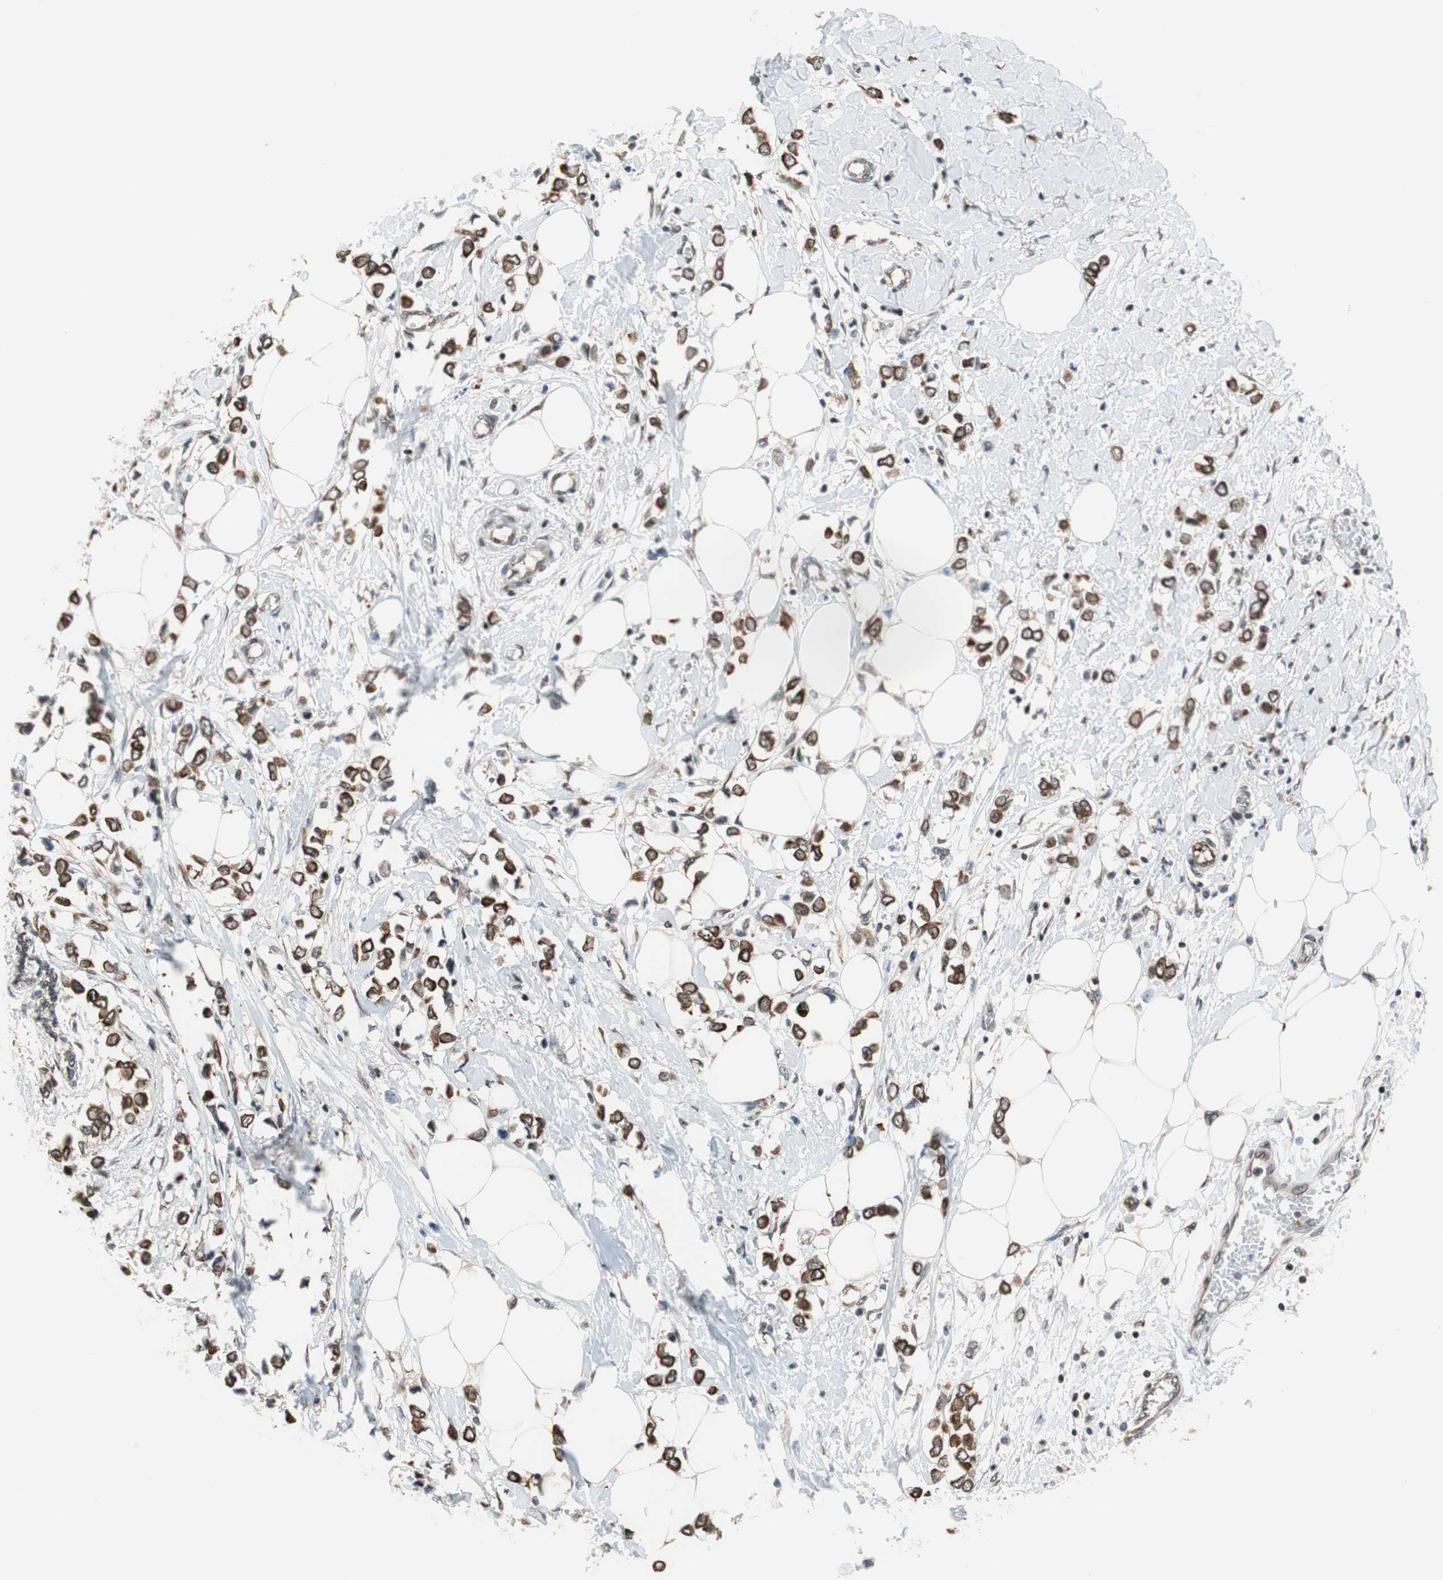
{"staining": {"intensity": "strong", "quantity": ">75%", "location": "cytoplasmic/membranous"}, "tissue": "breast cancer", "cell_type": "Tumor cells", "image_type": "cancer", "snomed": [{"axis": "morphology", "description": "Lobular carcinoma"}, {"axis": "topography", "description": "Breast"}], "caption": "Protein staining of breast cancer tissue displays strong cytoplasmic/membranous positivity in about >75% of tumor cells.", "gene": "ZNF512B", "patient": {"sex": "female", "age": 51}}